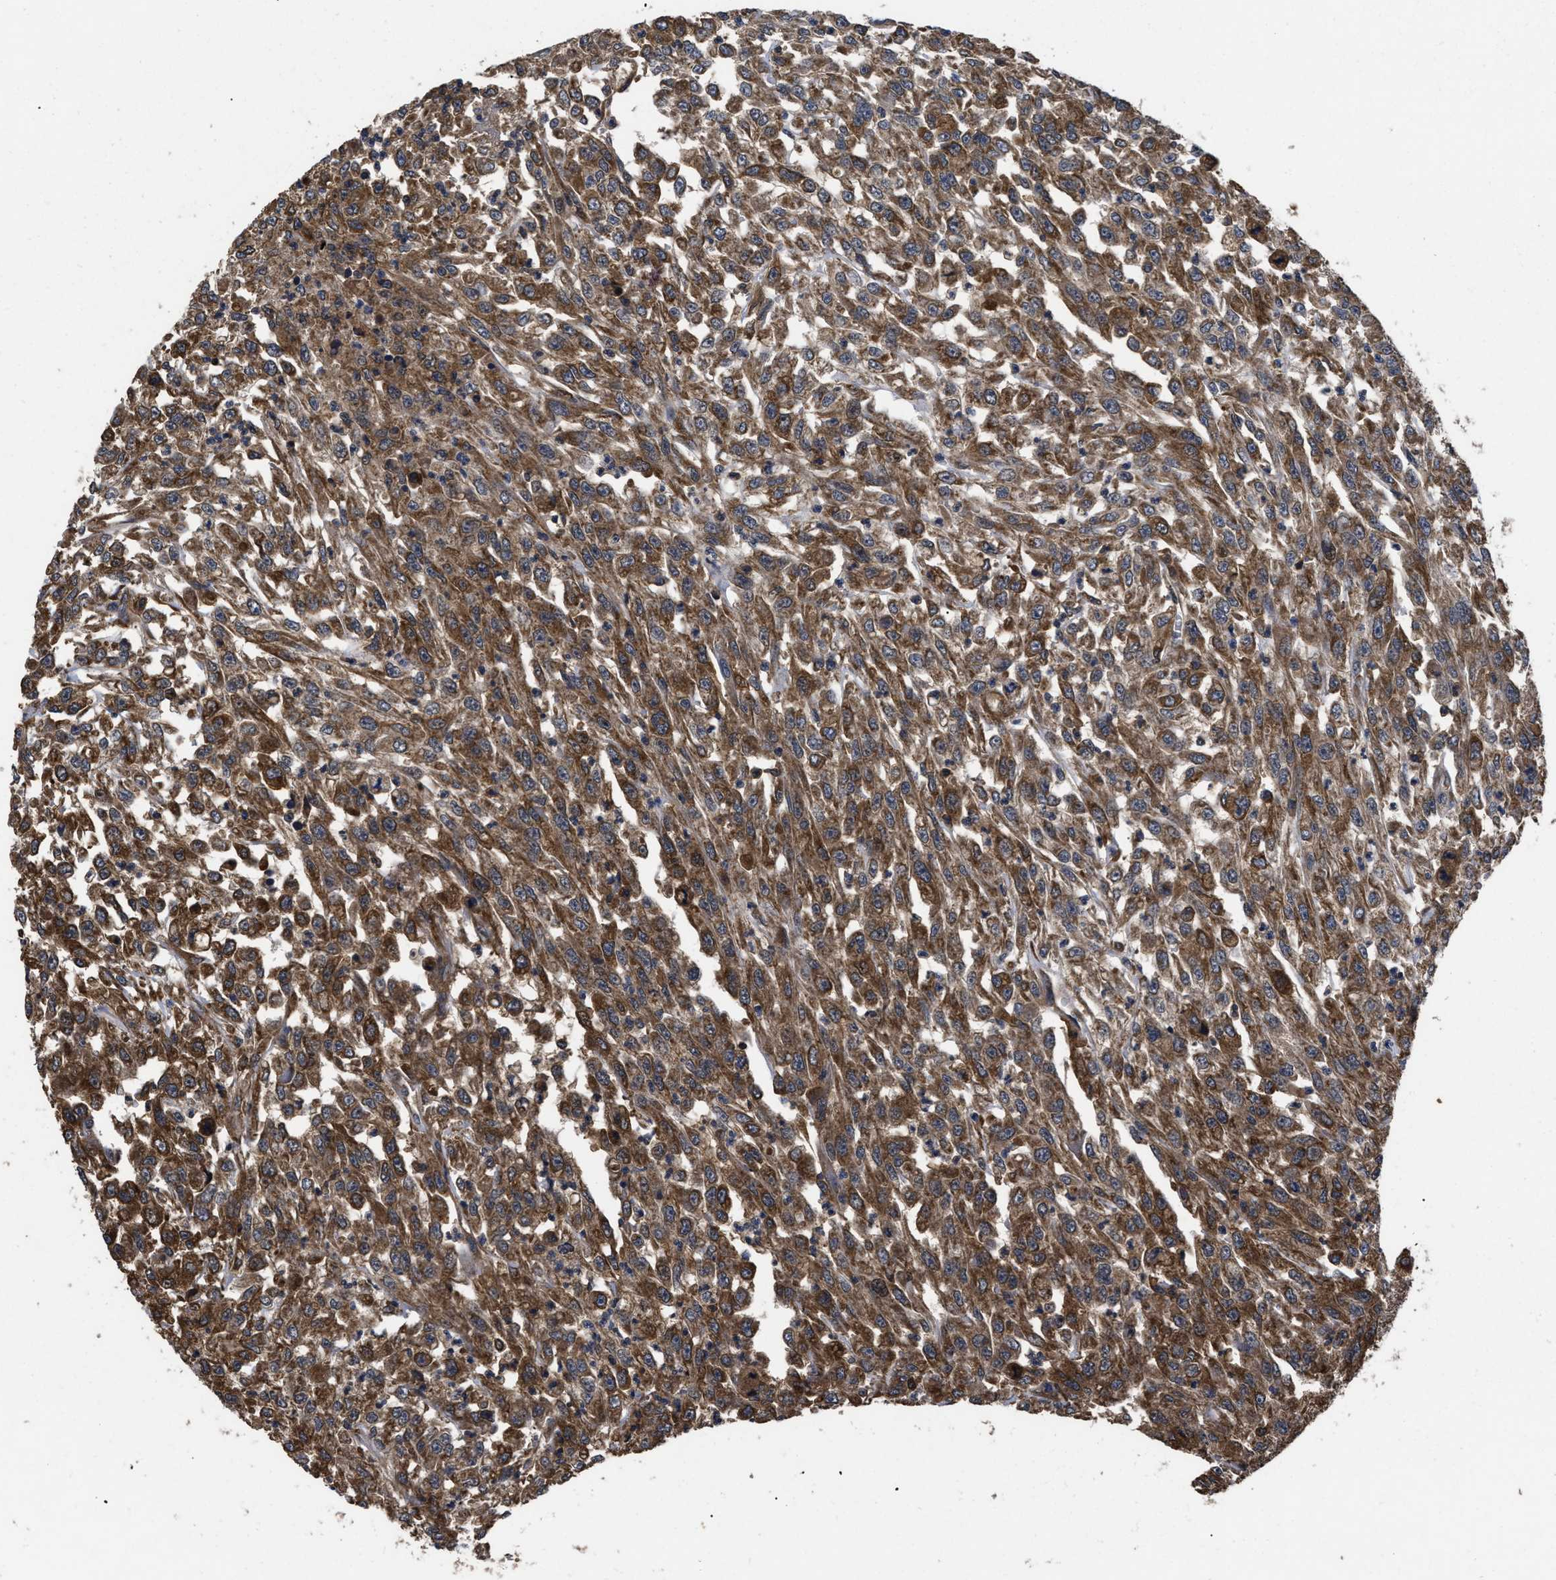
{"staining": {"intensity": "moderate", "quantity": ">75%", "location": "cytoplasmic/membranous"}, "tissue": "urothelial cancer", "cell_type": "Tumor cells", "image_type": "cancer", "snomed": [{"axis": "morphology", "description": "Urothelial carcinoma, High grade"}, {"axis": "topography", "description": "Urinary bladder"}], "caption": "Brown immunohistochemical staining in urothelial cancer exhibits moderate cytoplasmic/membranous positivity in approximately >75% of tumor cells. (IHC, brightfield microscopy, high magnification).", "gene": "LRRC3", "patient": {"sex": "male", "age": 46}}